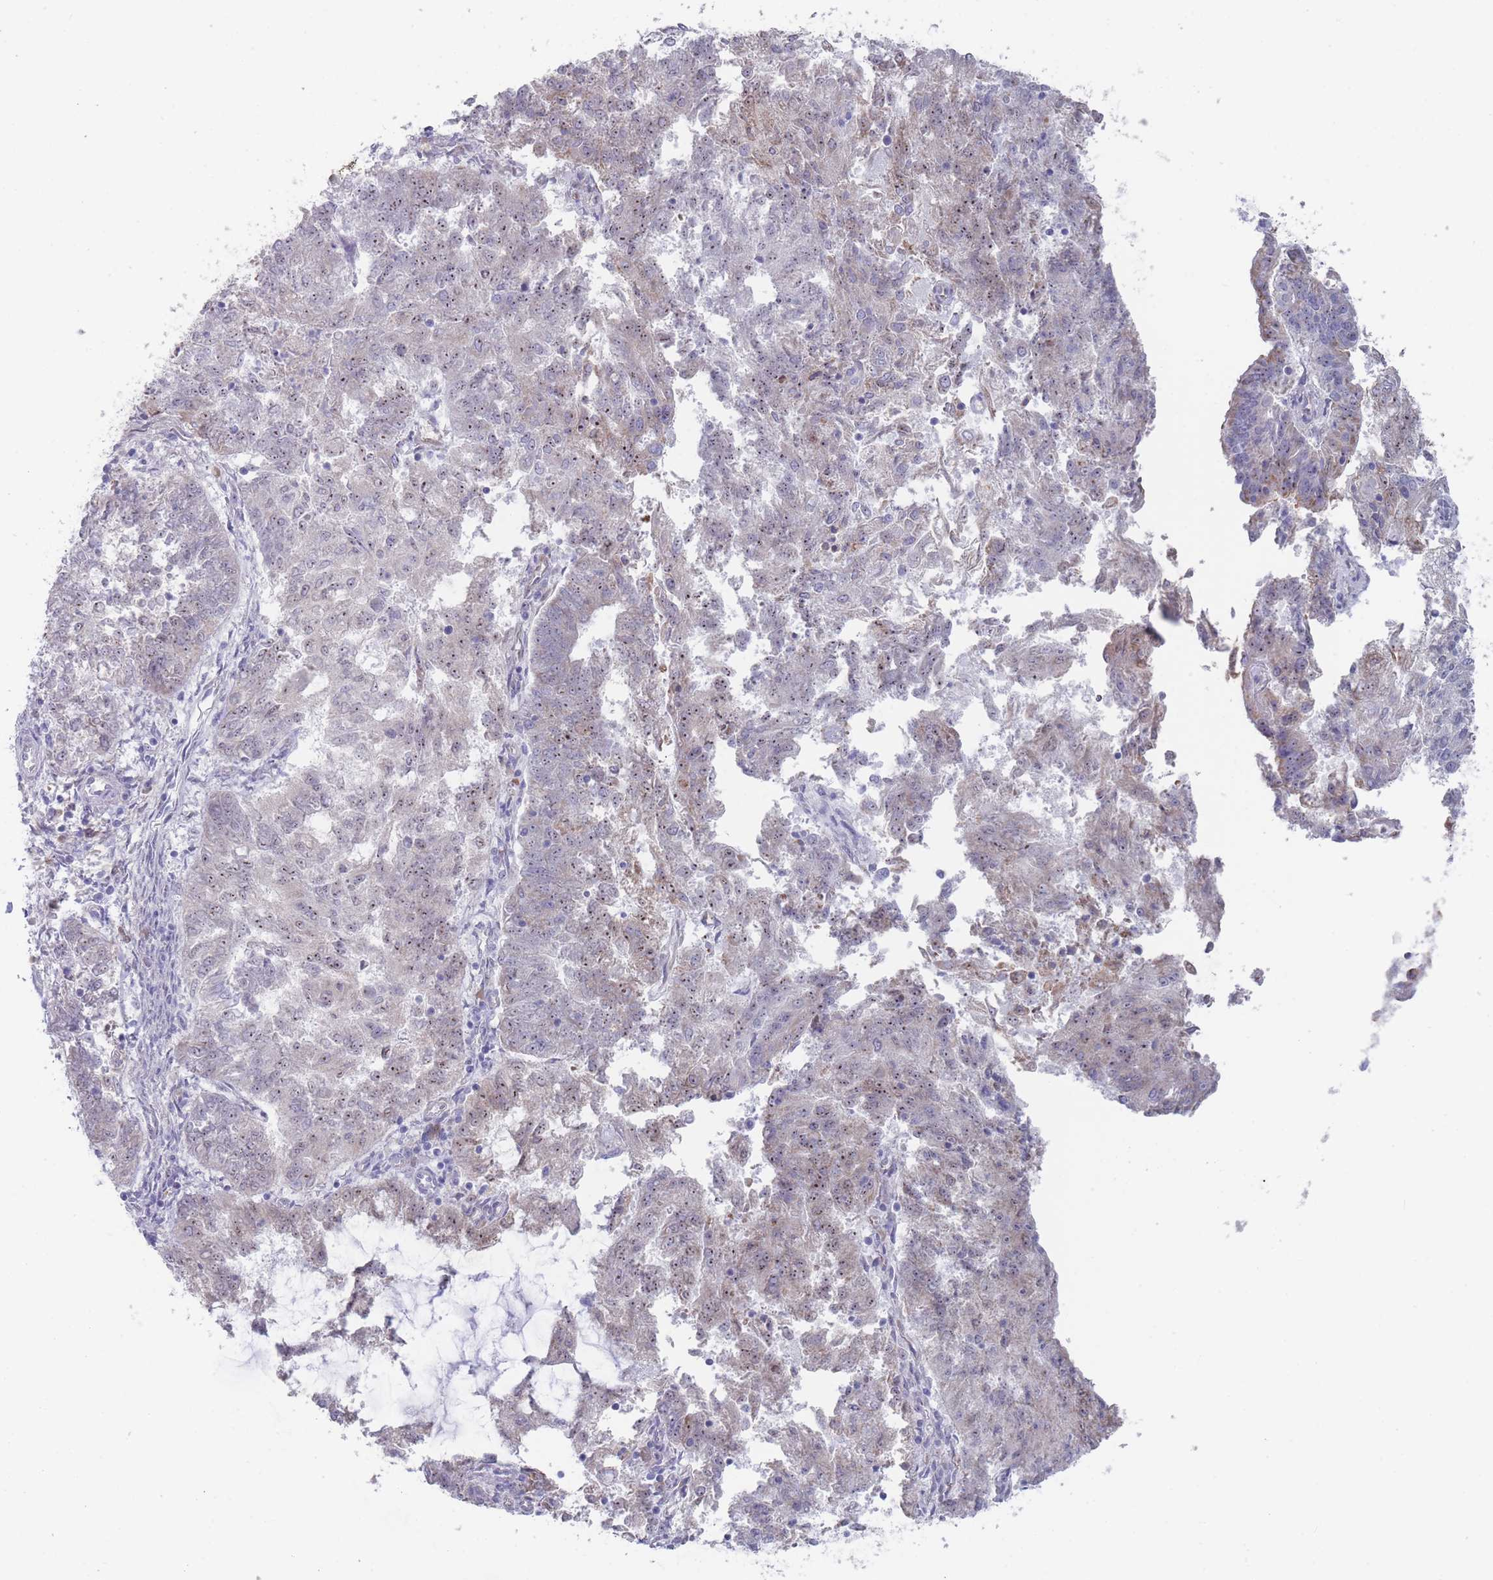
{"staining": {"intensity": "weak", "quantity": "<25%", "location": "nuclear"}, "tissue": "endometrial cancer", "cell_type": "Tumor cells", "image_type": "cancer", "snomed": [{"axis": "morphology", "description": "Adenocarcinoma, NOS"}, {"axis": "topography", "description": "Endometrium"}], "caption": "This image is of adenocarcinoma (endometrial) stained with immunohistochemistry to label a protein in brown with the nuclei are counter-stained blue. There is no expression in tumor cells.", "gene": "ST8SIA5", "patient": {"sex": "female", "age": 82}}